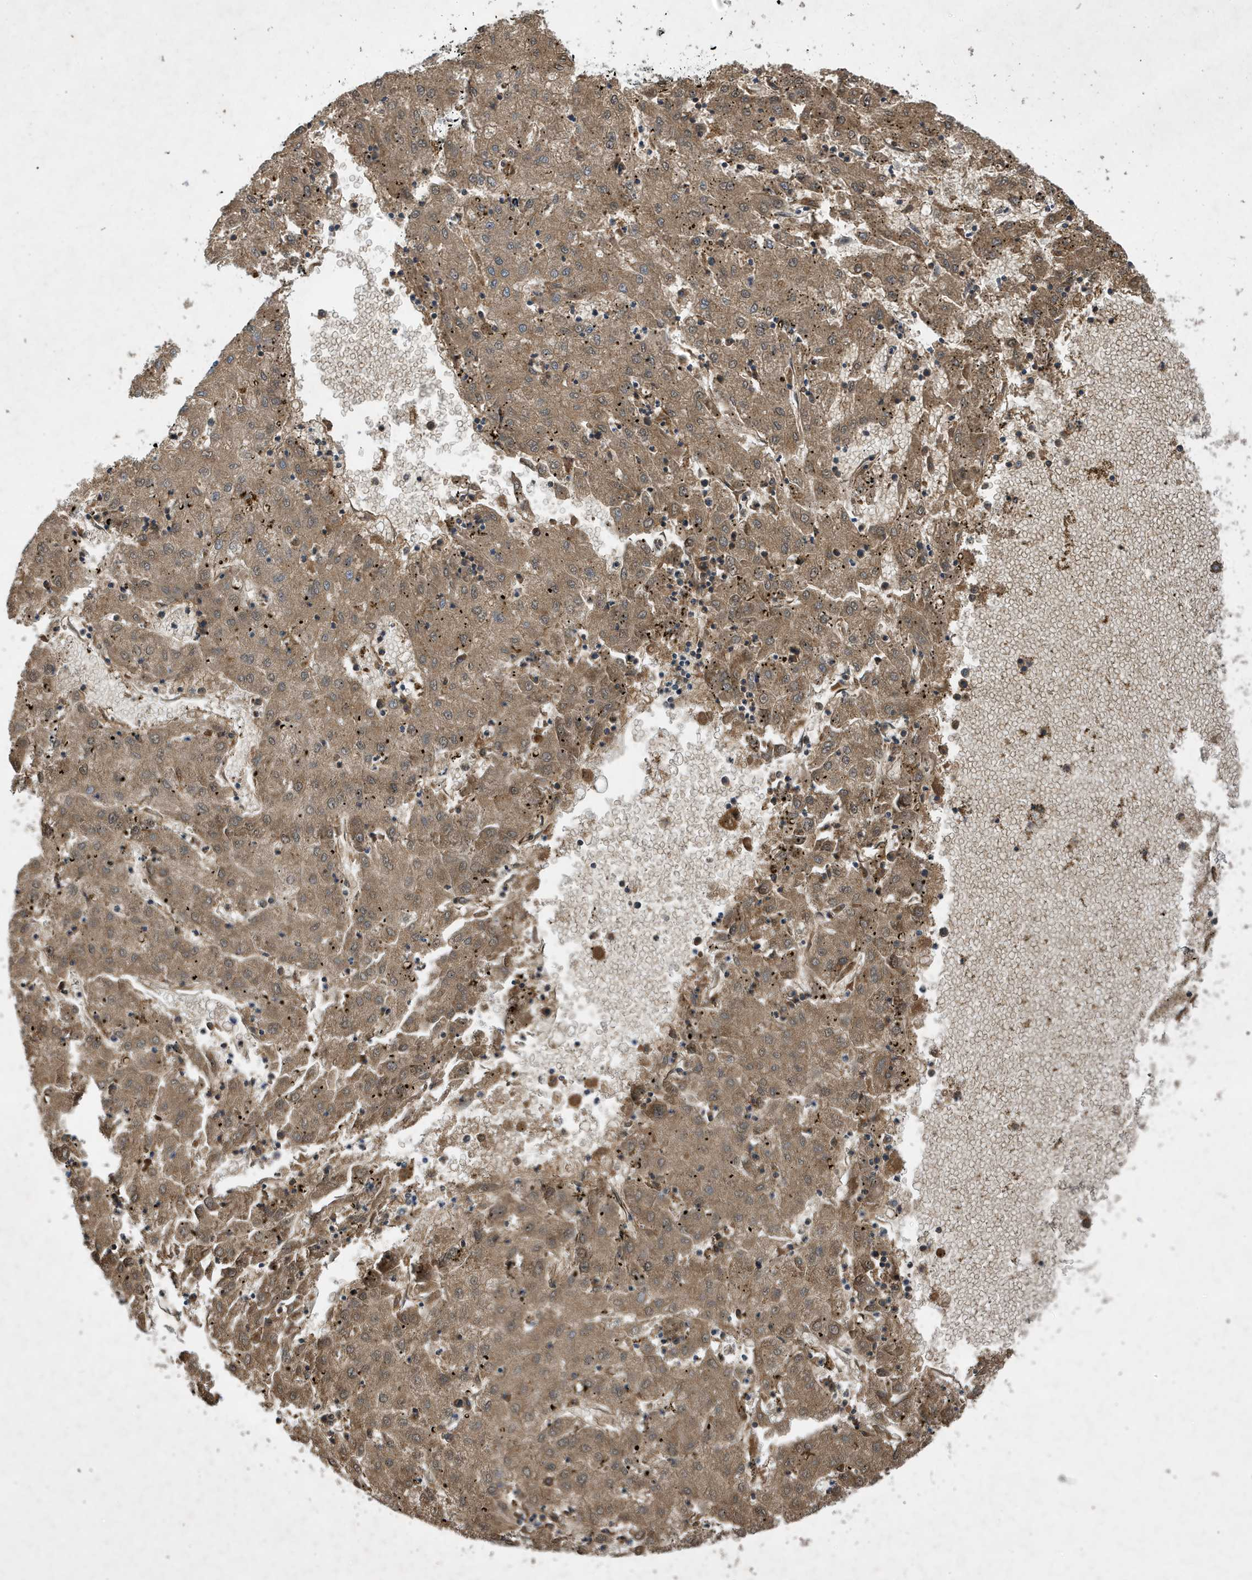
{"staining": {"intensity": "moderate", "quantity": ">75%", "location": "cytoplasmic/membranous"}, "tissue": "liver cancer", "cell_type": "Tumor cells", "image_type": "cancer", "snomed": [{"axis": "morphology", "description": "Carcinoma, Hepatocellular, NOS"}, {"axis": "topography", "description": "Liver"}], "caption": "Liver hepatocellular carcinoma tissue reveals moderate cytoplasmic/membranous expression in about >75% of tumor cells, visualized by immunohistochemistry. Immunohistochemistry (ihc) stains the protein in brown and the nuclei are stained blue.", "gene": "STK19", "patient": {"sex": "male", "age": 72}}